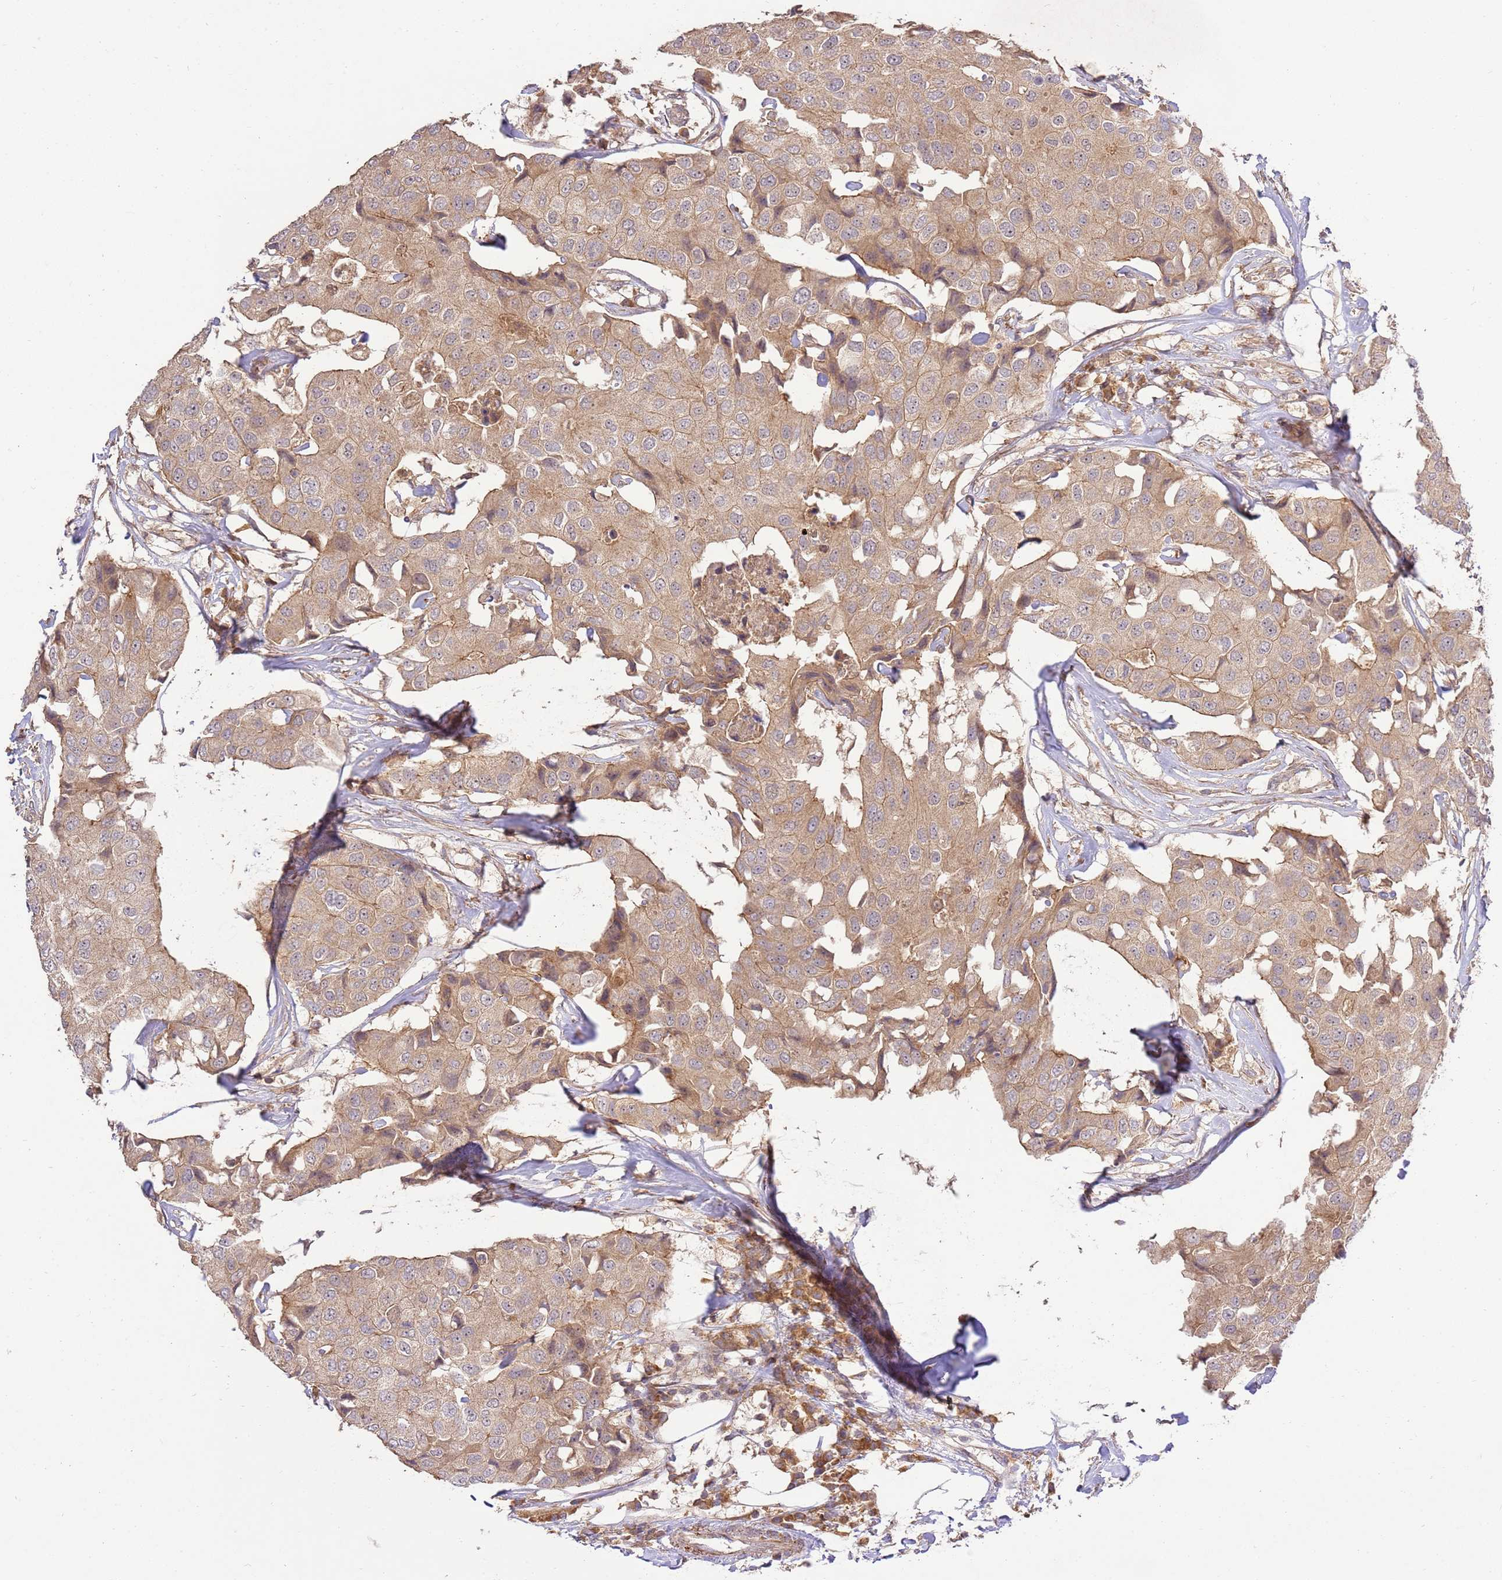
{"staining": {"intensity": "weak", "quantity": "<25%", "location": "cytoplasmic/membranous"}, "tissue": "breast cancer", "cell_type": "Tumor cells", "image_type": "cancer", "snomed": [{"axis": "morphology", "description": "Duct carcinoma"}, {"axis": "topography", "description": "Breast"}], "caption": "This histopathology image is of breast cancer (infiltrating ductal carcinoma) stained with immunohistochemistry to label a protein in brown with the nuclei are counter-stained blue. There is no expression in tumor cells.", "gene": "GAREM1", "patient": {"sex": "female", "age": 80}}